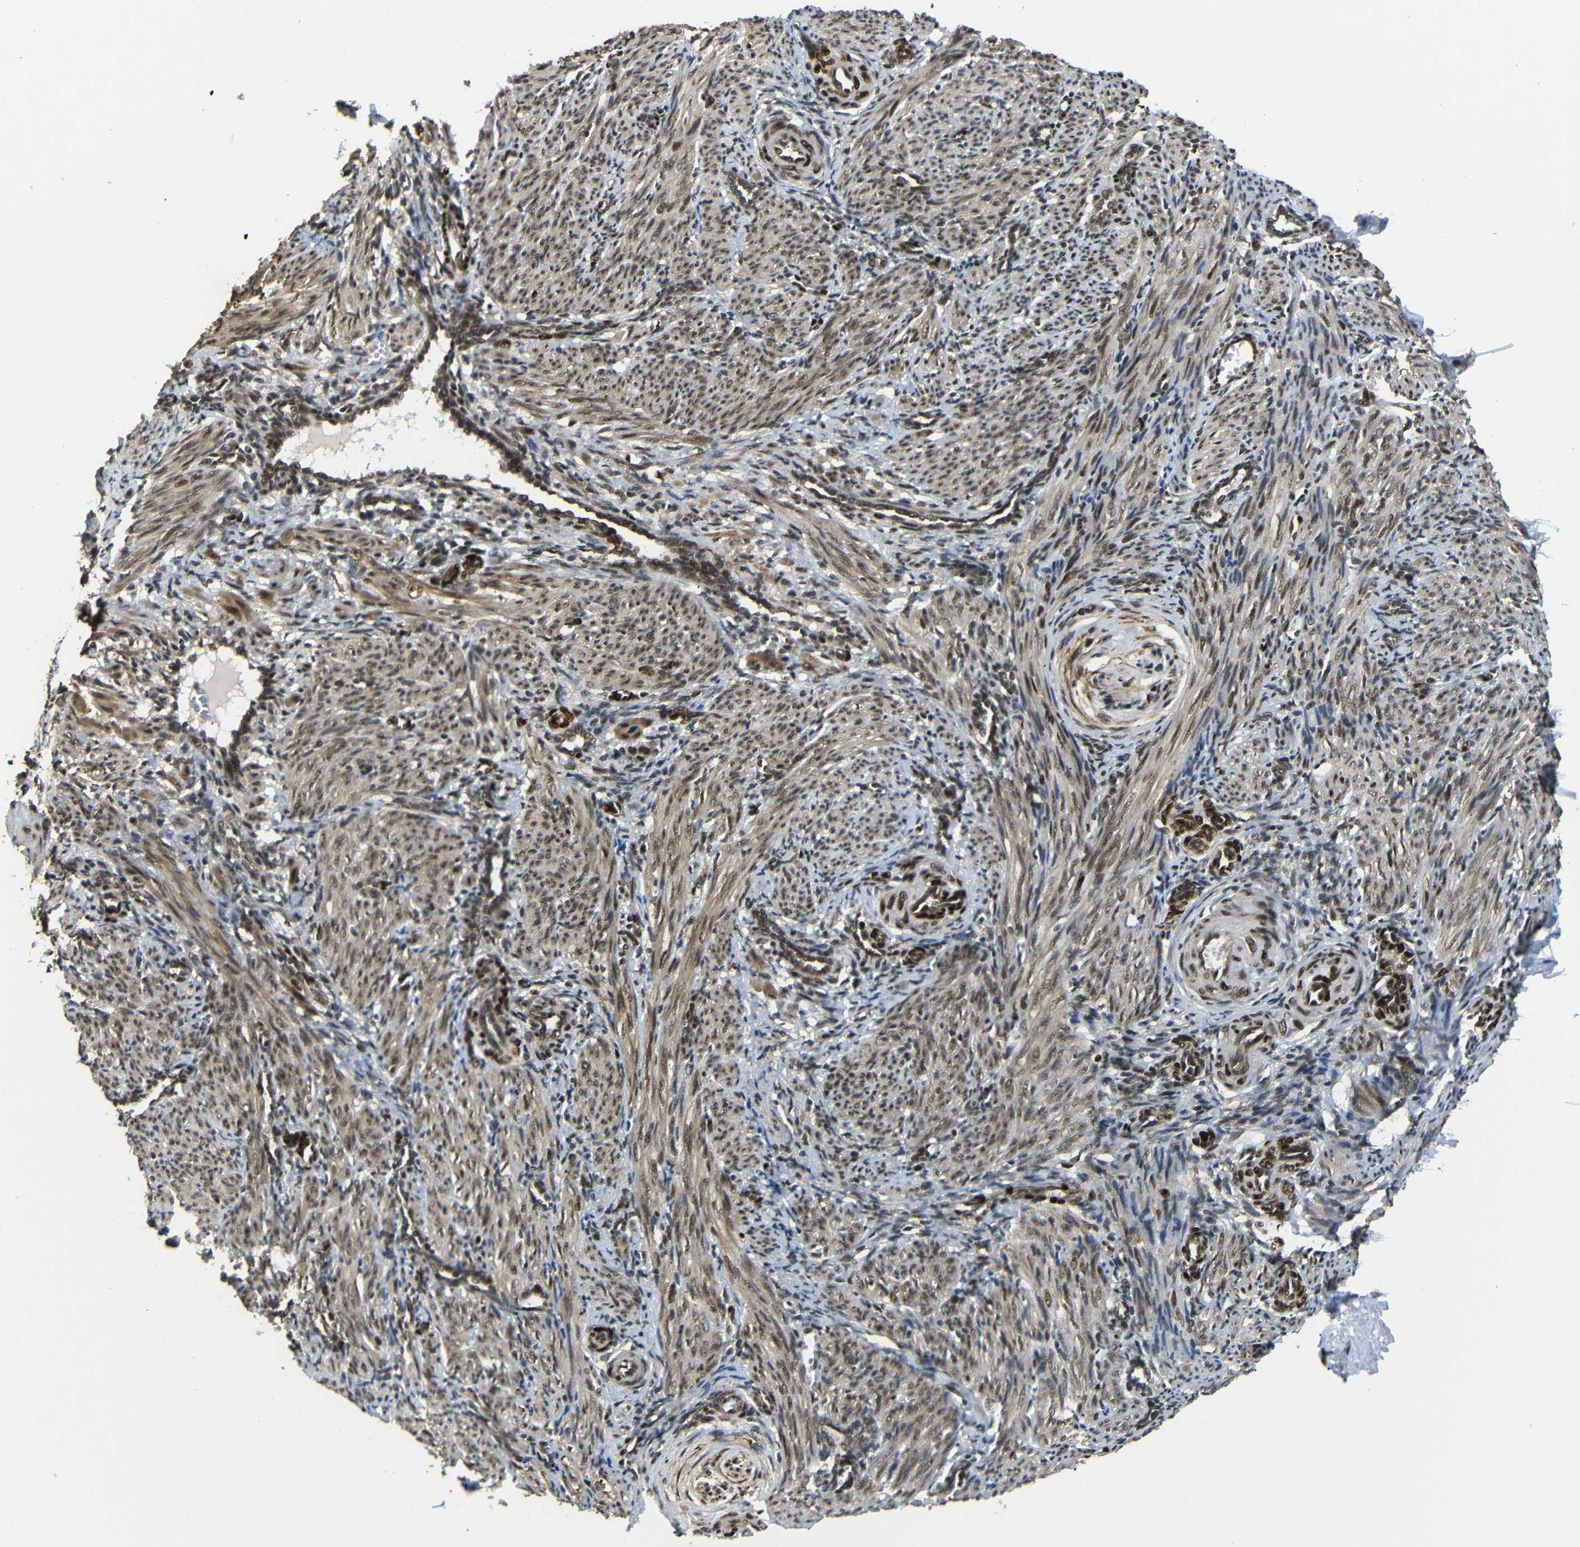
{"staining": {"intensity": "moderate", "quantity": ">75%", "location": "cytoplasmic/membranous,nuclear"}, "tissue": "smooth muscle", "cell_type": "Smooth muscle cells", "image_type": "normal", "snomed": [{"axis": "morphology", "description": "Normal tissue, NOS"}, {"axis": "topography", "description": "Endometrium"}], "caption": "A photomicrograph of human smooth muscle stained for a protein shows moderate cytoplasmic/membranous,nuclear brown staining in smooth muscle cells.", "gene": "TBX2", "patient": {"sex": "female", "age": 33}}